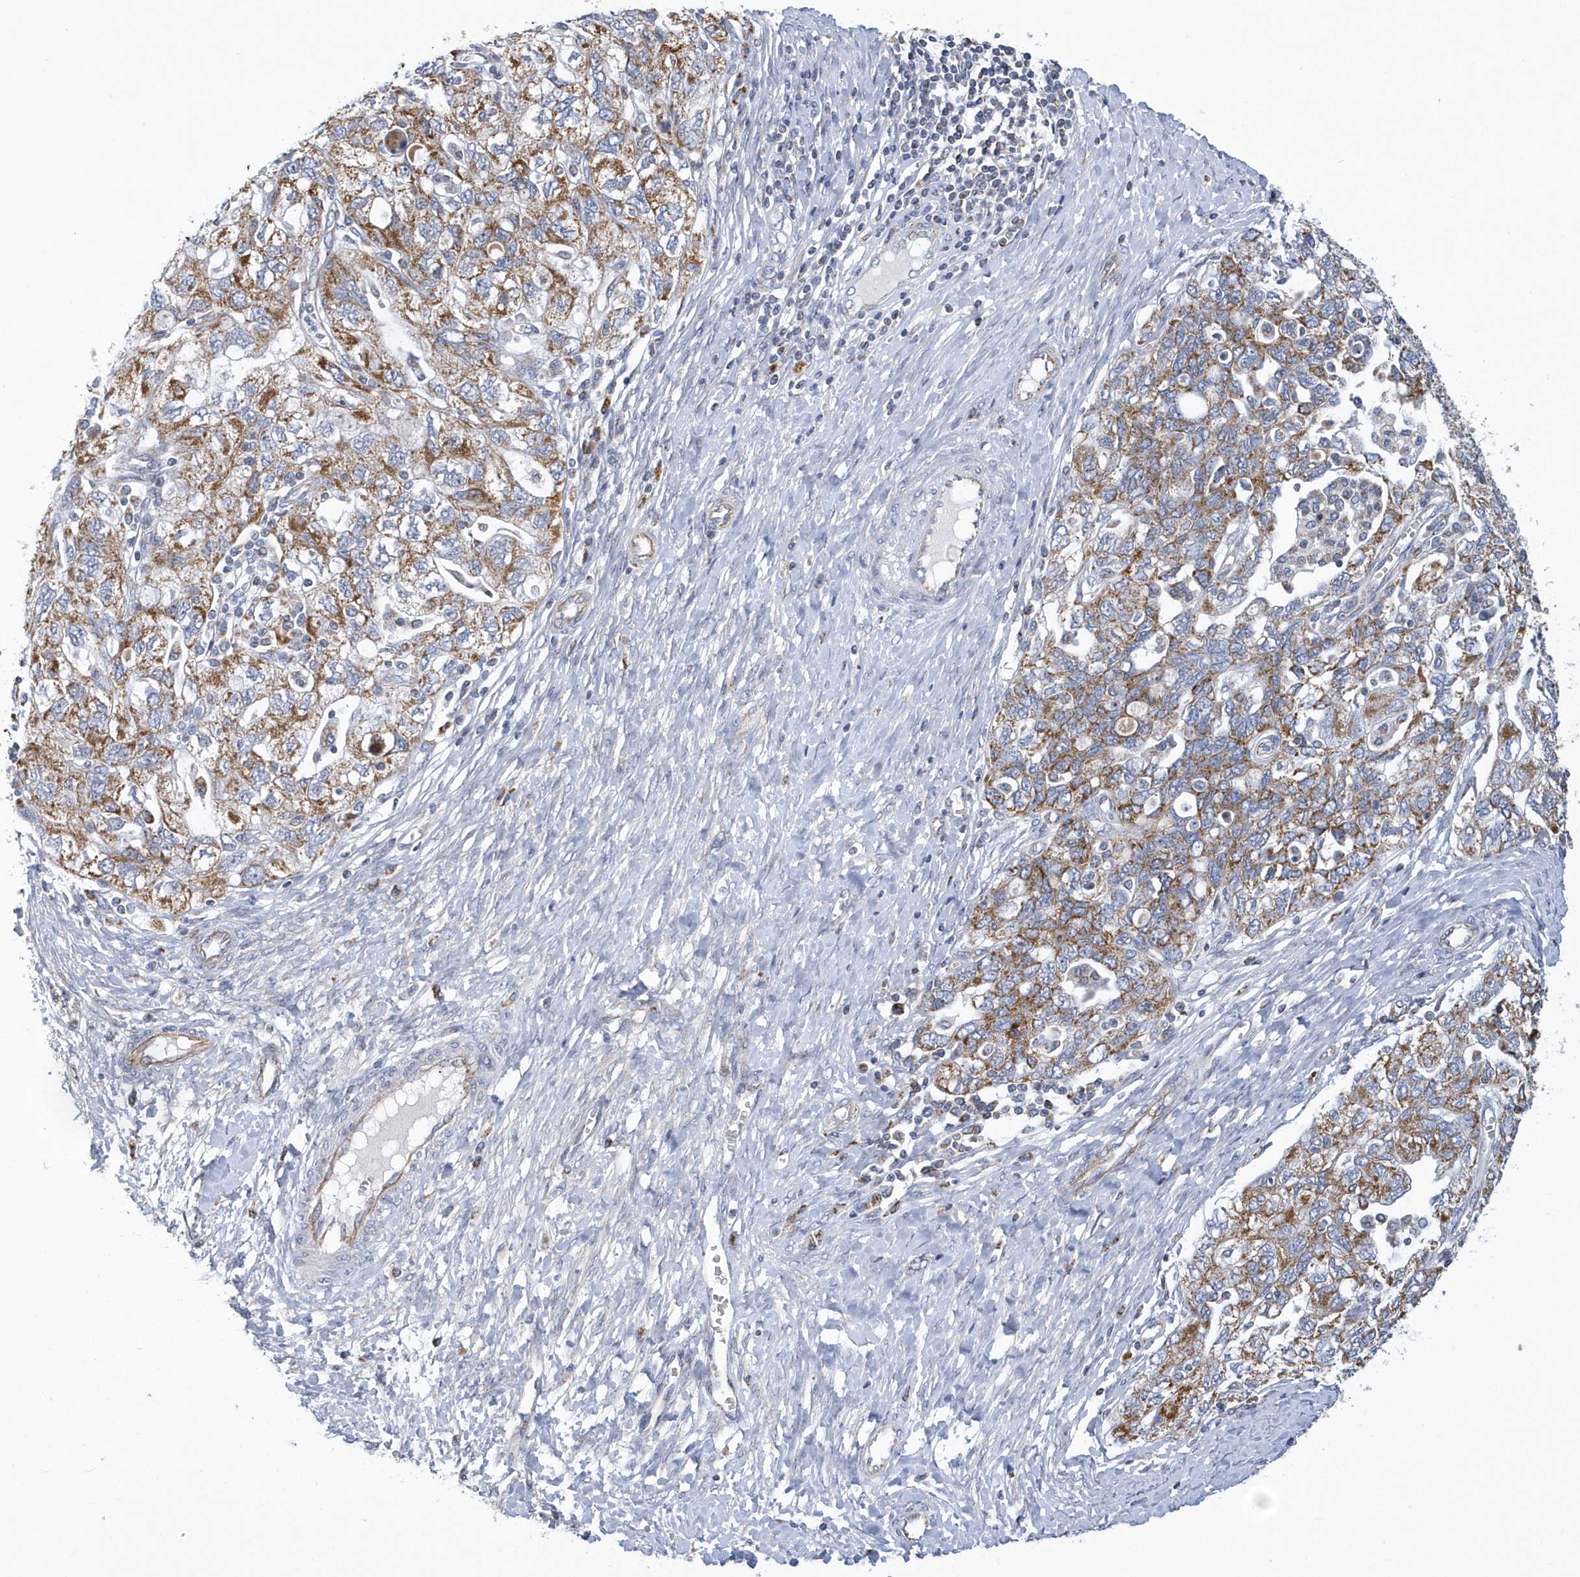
{"staining": {"intensity": "moderate", "quantity": ">75%", "location": "cytoplasmic/membranous"}, "tissue": "ovarian cancer", "cell_type": "Tumor cells", "image_type": "cancer", "snomed": [{"axis": "morphology", "description": "Carcinoma, NOS"}, {"axis": "morphology", "description": "Cystadenocarcinoma, serous, NOS"}, {"axis": "topography", "description": "Ovary"}], "caption": "Ovarian cancer stained for a protein (brown) exhibits moderate cytoplasmic/membranous positive positivity in about >75% of tumor cells.", "gene": "VWA5B2", "patient": {"sex": "female", "age": 69}}